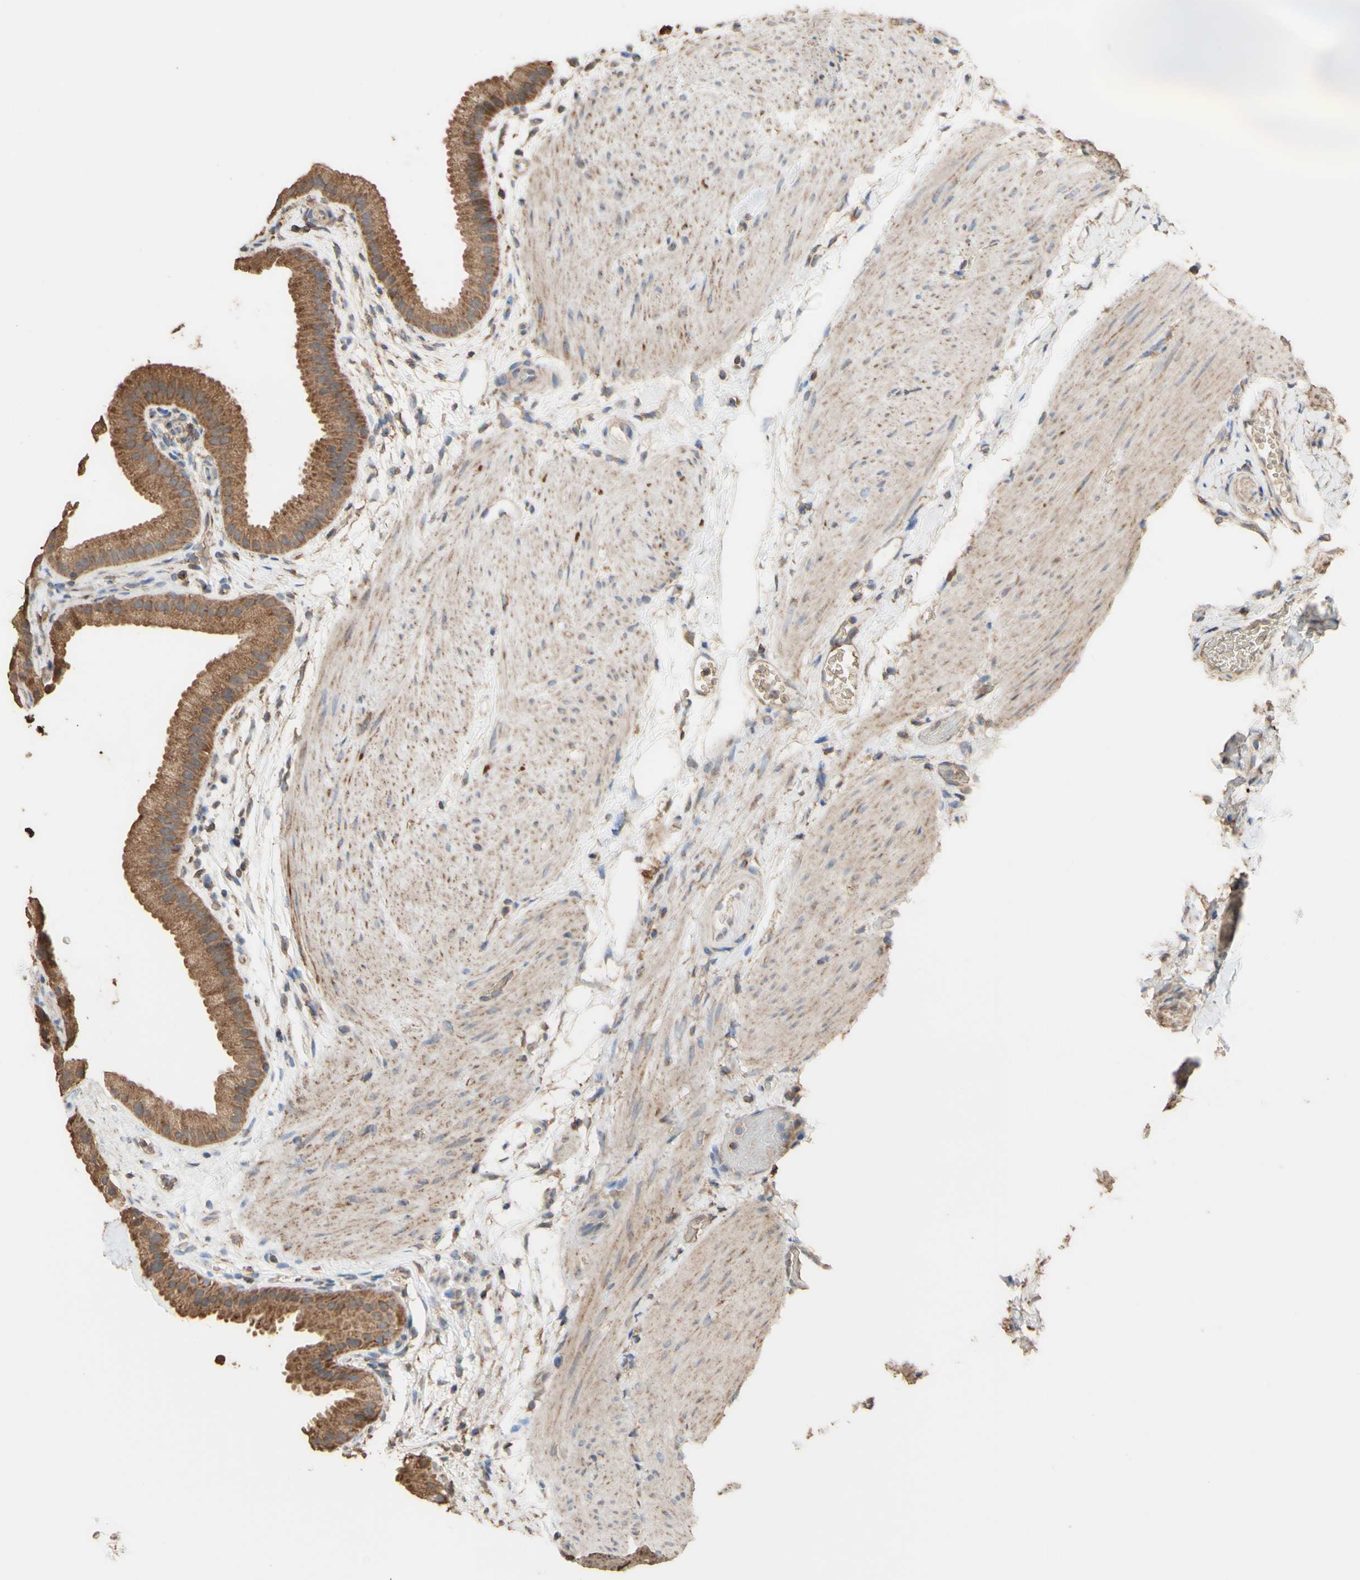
{"staining": {"intensity": "moderate", "quantity": ">75%", "location": "cytoplasmic/membranous"}, "tissue": "gallbladder", "cell_type": "Glandular cells", "image_type": "normal", "snomed": [{"axis": "morphology", "description": "Normal tissue, NOS"}, {"axis": "topography", "description": "Gallbladder"}], "caption": "Gallbladder stained with IHC exhibits moderate cytoplasmic/membranous staining in about >75% of glandular cells.", "gene": "ALDH9A1", "patient": {"sex": "female", "age": 64}}